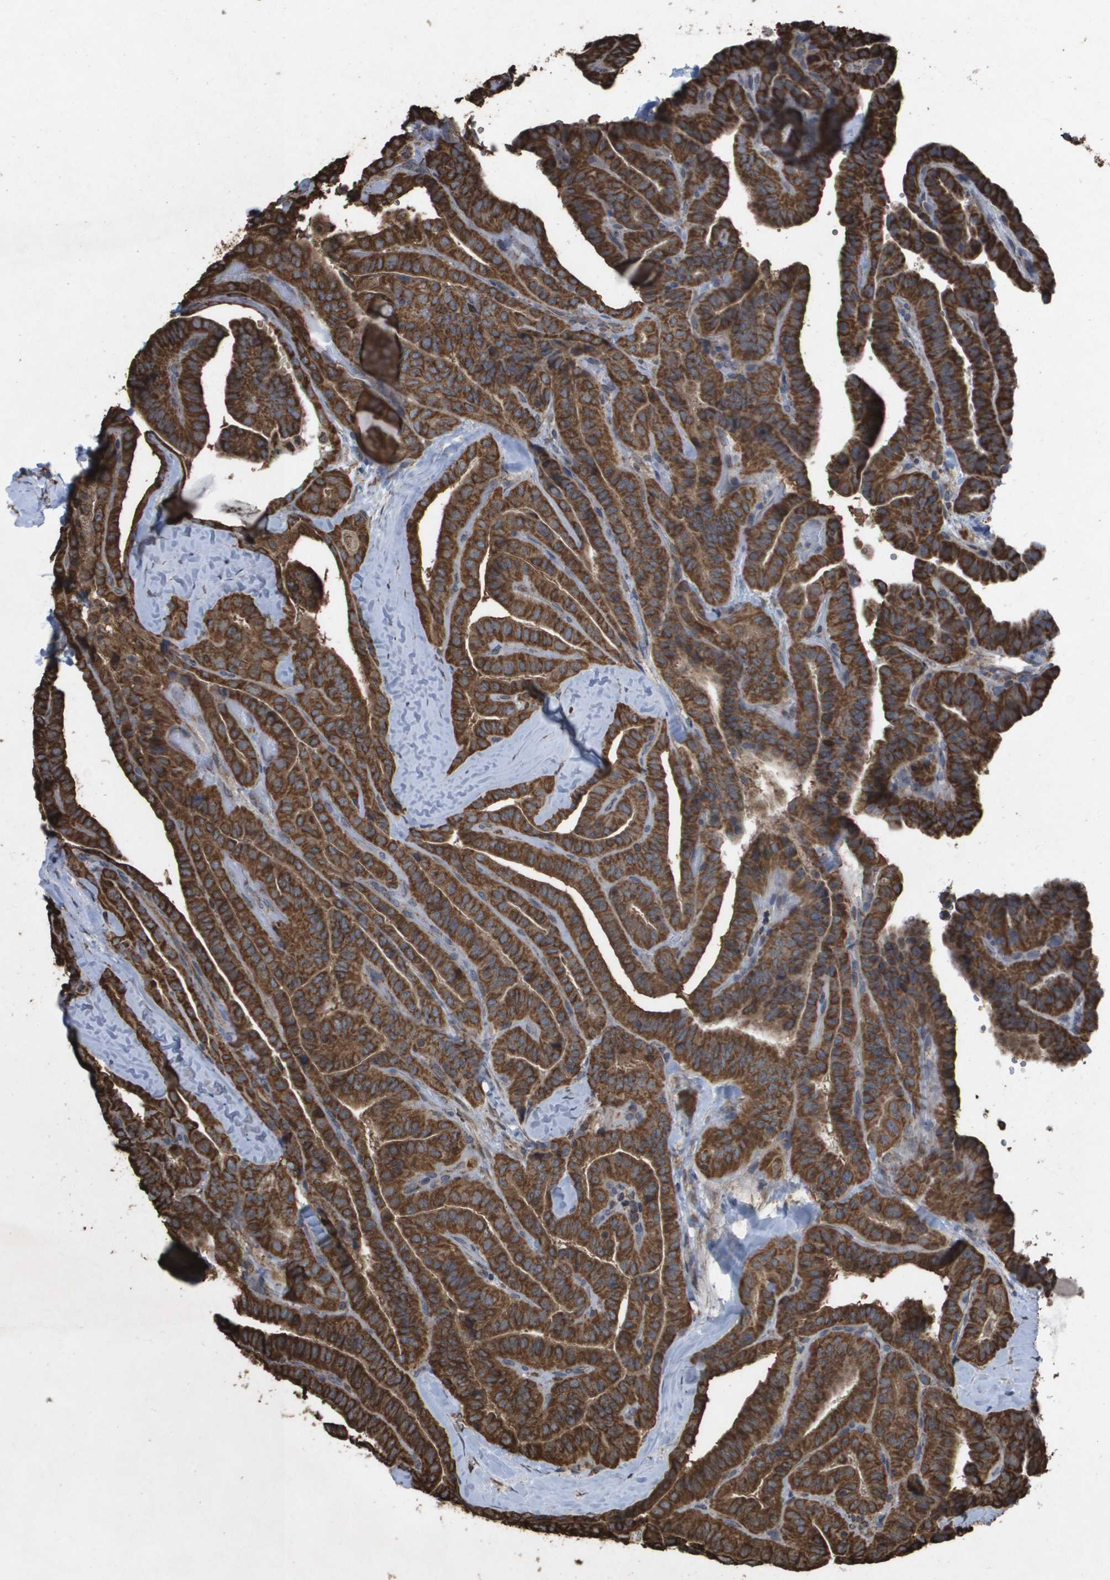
{"staining": {"intensity": "strong", "quantity": ">75%", "location": "cytoplasmic/membranous"}, "tissue": "thyroid cancer", "cell_type": "Tumor cells", "image_type": "cancer", "snomed": [{"axis": "morphology", "description": "Papillary adenocarcinoma, NOS"}, {"axis": "topography", "description": "Thyroid gland"}], "caption": "Tumor cells display high levels of strong cytoplasmic/membranous positivity in about >75% of cells in thyroid cancer (papillary adenocarcinoma).", "gene": "HSPE1", "patient": {"sex": "male", "age": 77}}